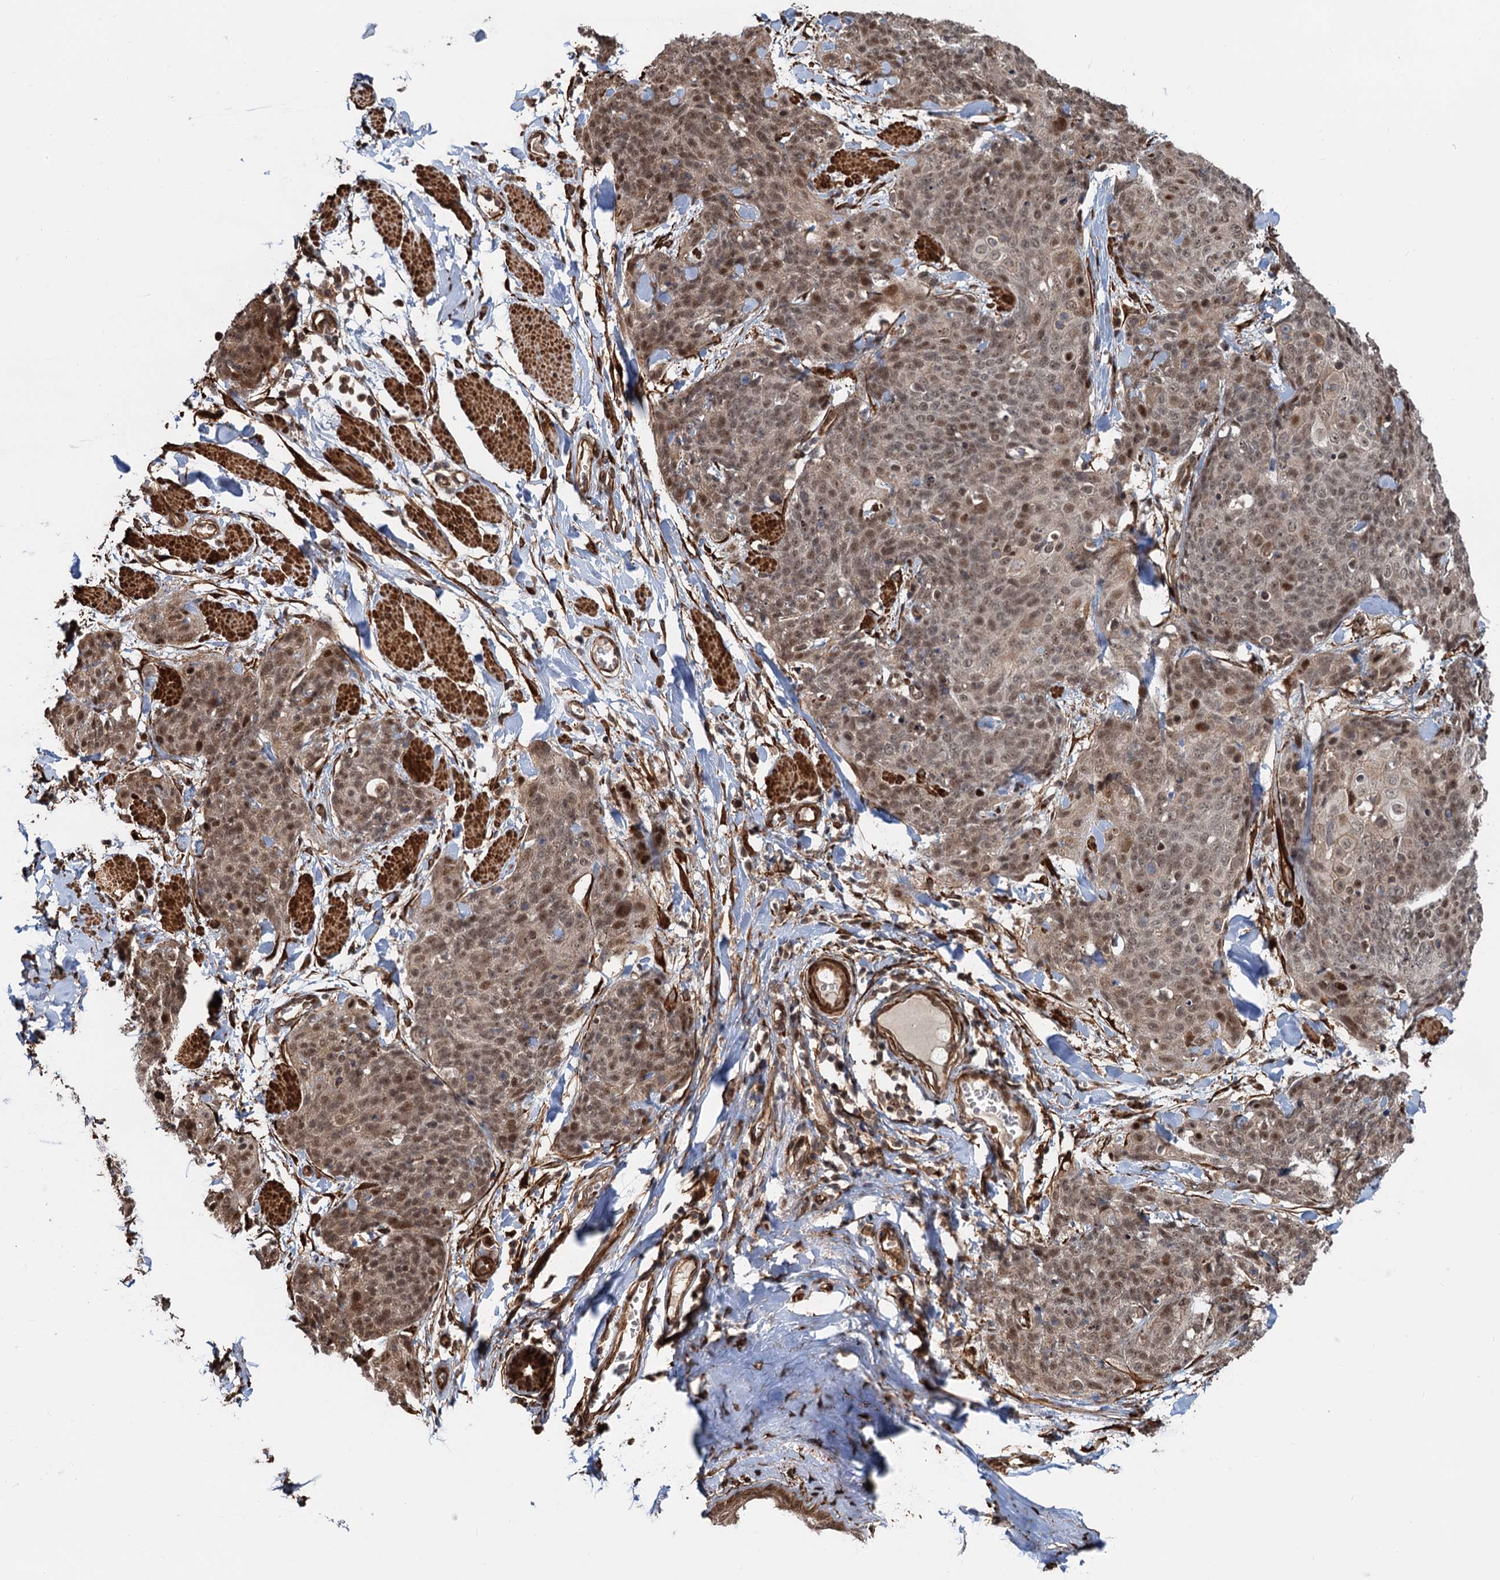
{"staining": {"intensity": "moderate", "quantity": ">75%", "location": "cytoplasmic/membranous,nuclear"}, "tissue": "skin cancer", "cell_type": "Tumor cells", "image_type": "cancer", "snomed": [{"axis": "morphology", "description": "Squamous cell carcinoma, NOS"}, {"axis": "topography", "description": "Skin"}, {"axis": "topography", "description": "Vulva"}], "caption": "Immunohistochemical staining of skin cancer (squamous cell carcinoma) displays medium levels of moderate cytoplasmic/membranous and nuclear protein positivity in about >75% of tumor cells.", "gene": "SNRNP25", "patient": {"sex": "female", "age": 85}}